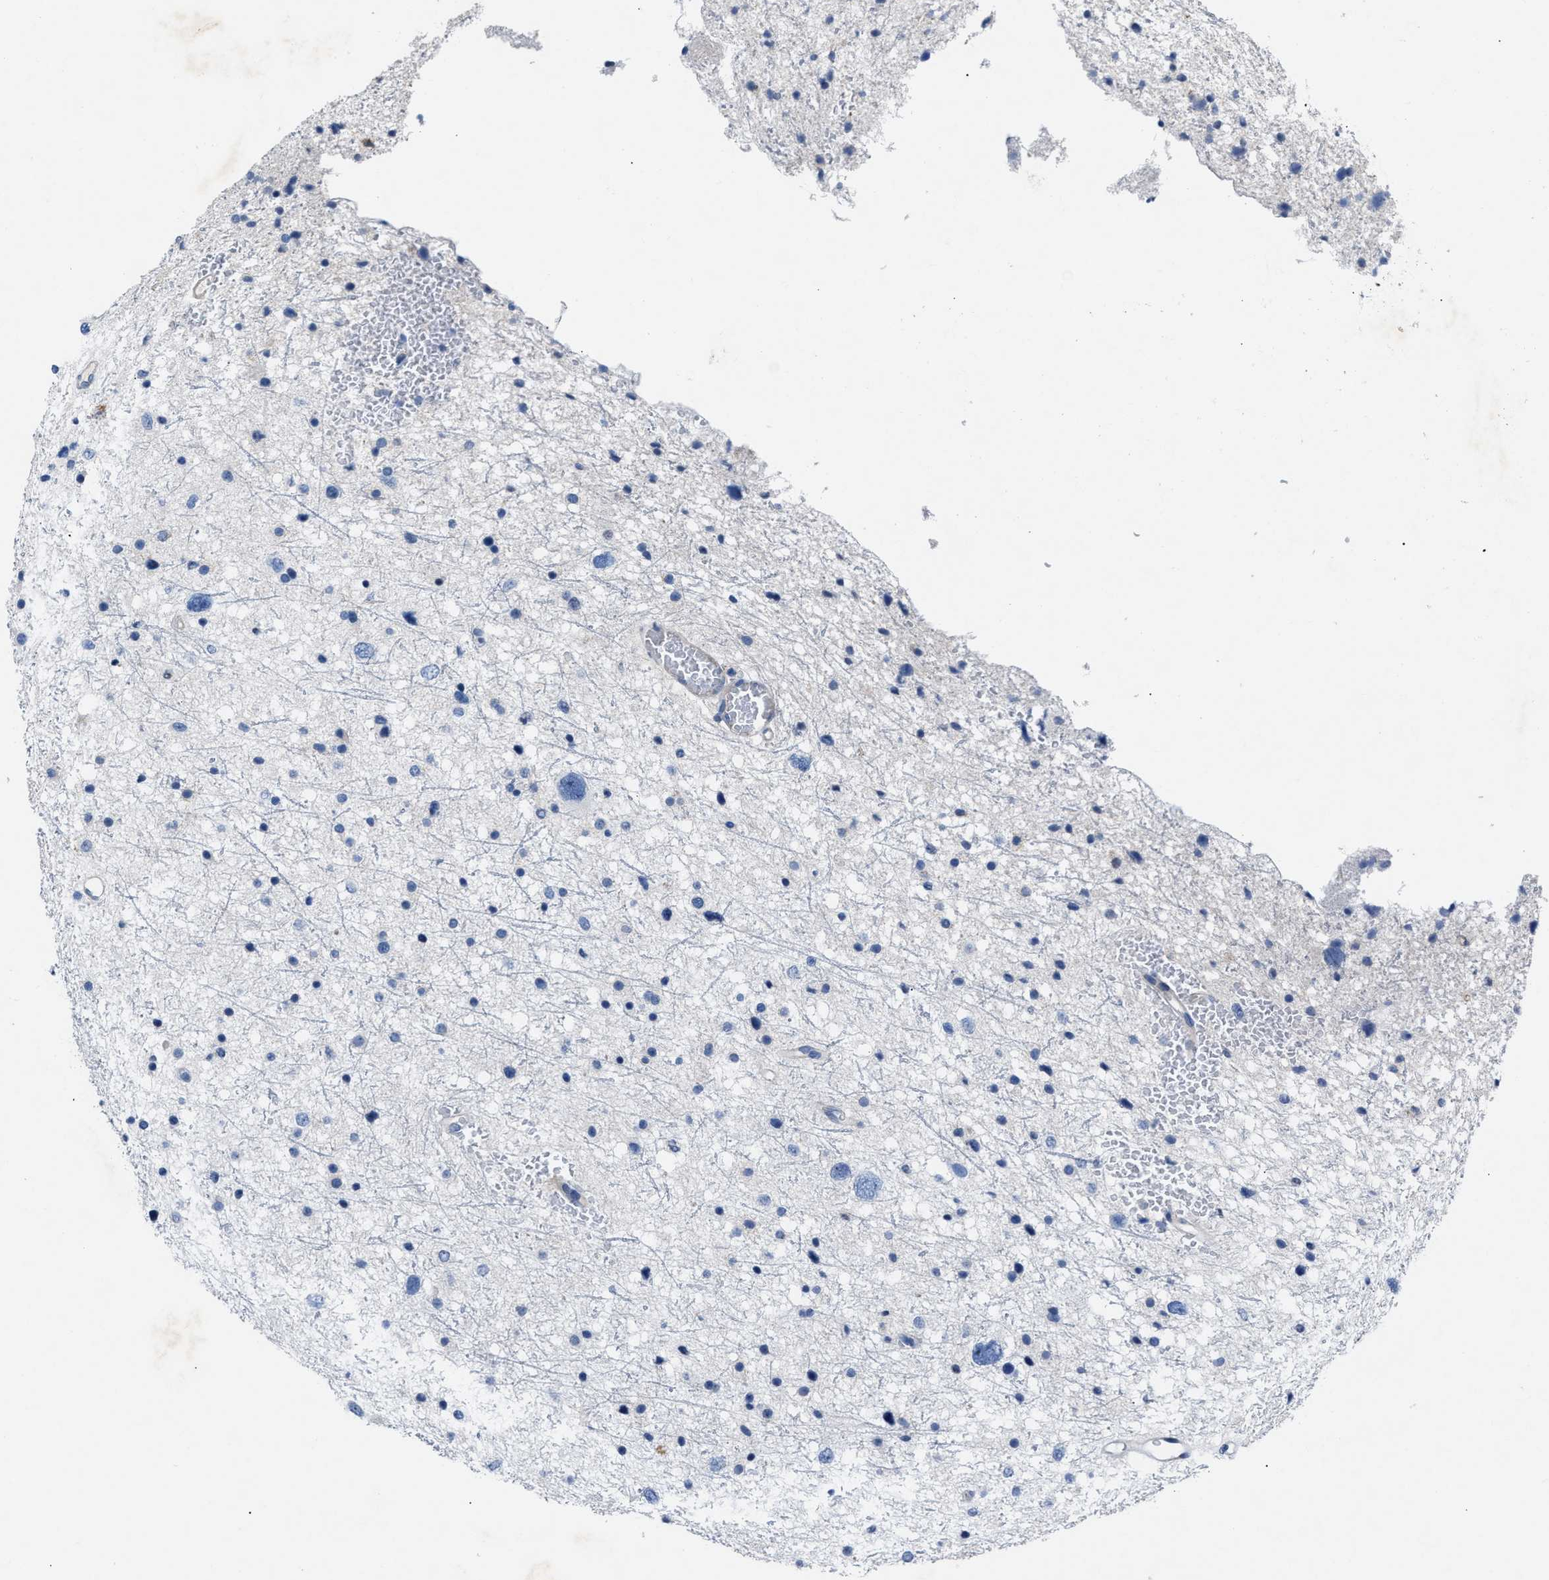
{"staining": {"intensity": "negative", "quantity": "none", "location": "none"}, "tissue": "glioma", "cell_type": "Tumor cells", "image_type": "cancer", "snomed": [{"axis": "morphology", "description": "Glioma, malignant, Low grade"}, {"axis": "topography", "description": "Brain"}], "caption": "The immunohistochemistry (IHC) histopathology image has no significant positivity in tumor cells of malignant glioma (low-grade) tissue.", "gene": "DNAAF5", "patient": {"sex": "female", "age": 37}}